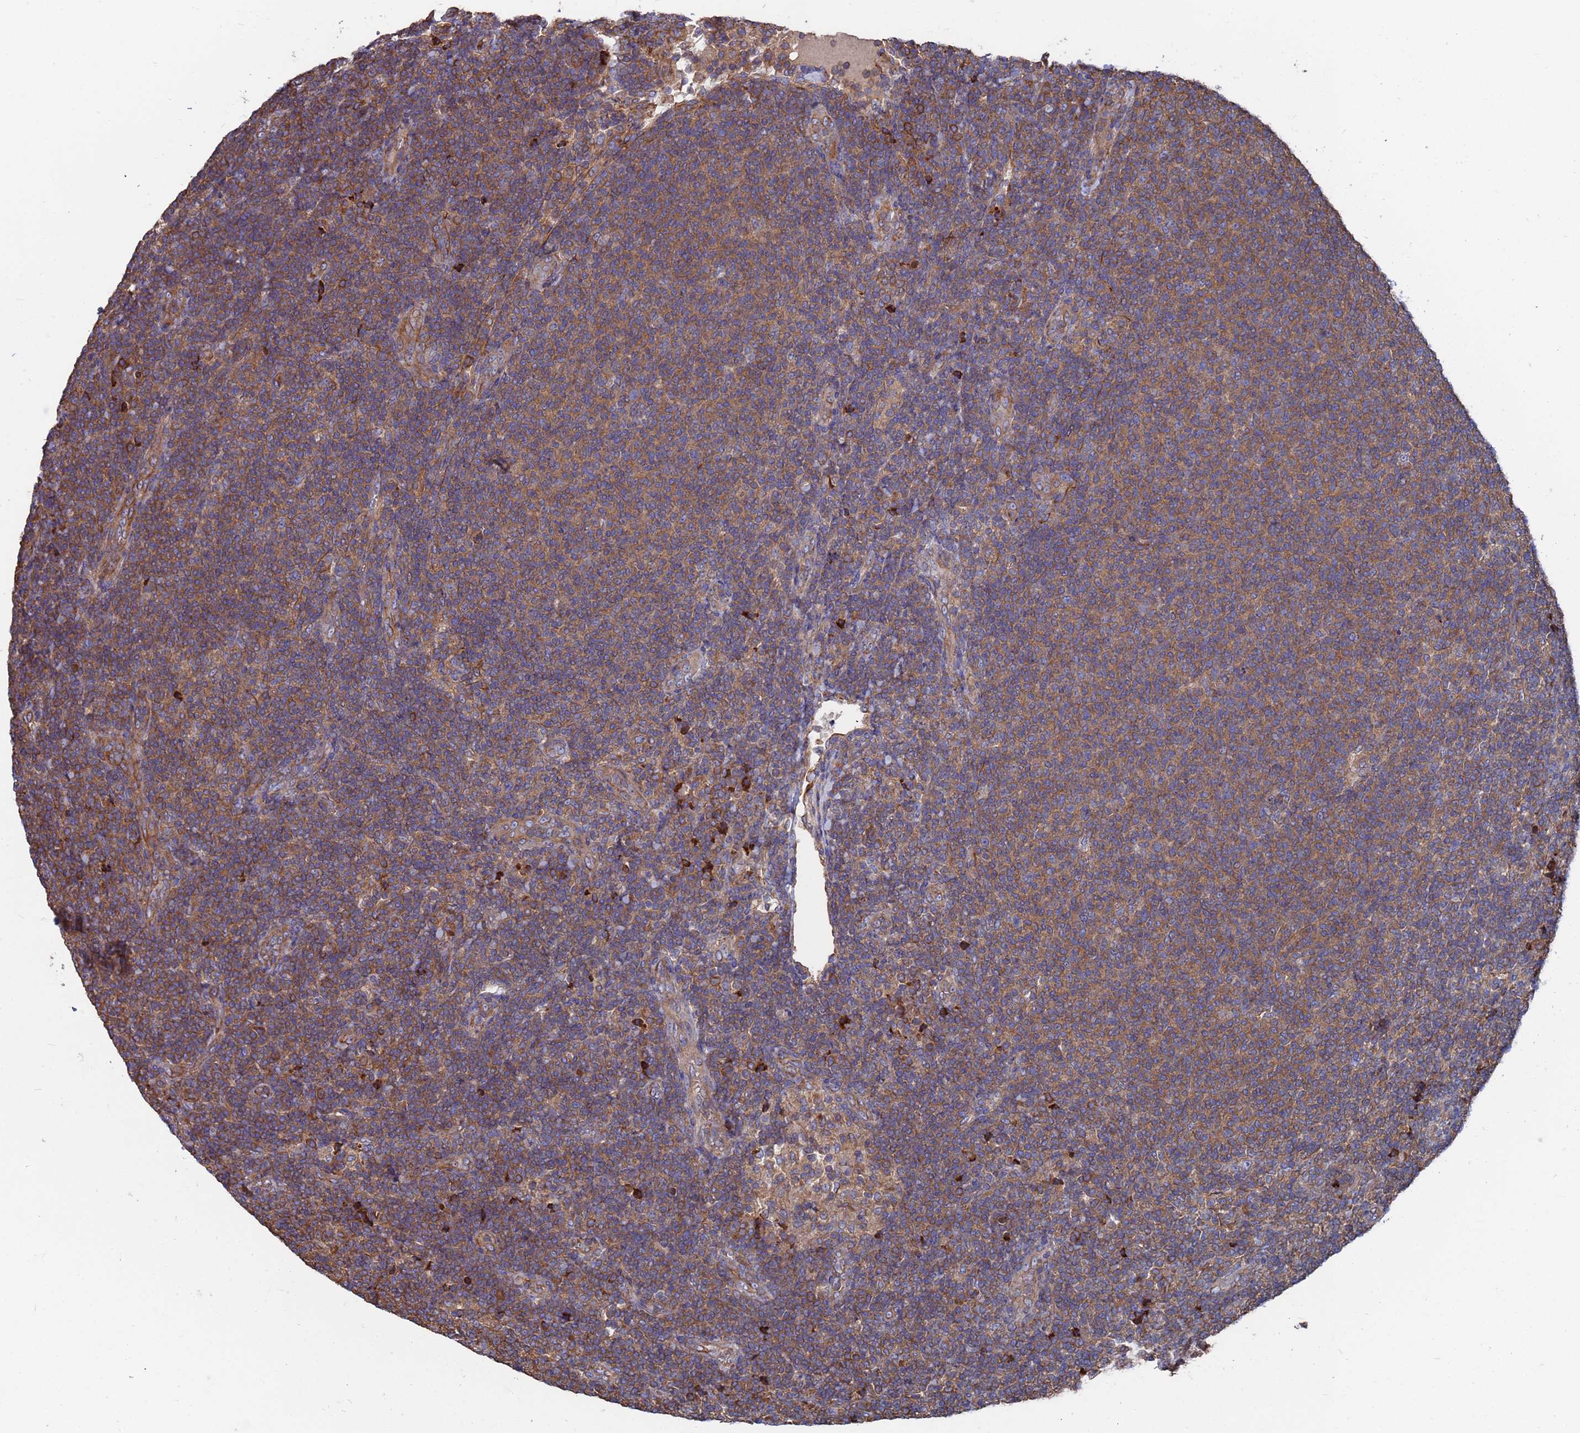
{"staining": {"intensity": "moderate", "quantity": ">75%", "location": "cytoplasmic/membranous"}, "tissue": "lymphoma", "cell_type": "Tumor cells", "image_type": "cancer", "snomed": [{"axis": "morphology", "description": "Malignant lymphoma, non-Hodgkin's type, Low grade"}, {"axis": "topography", "description": "Lymph node"}], "caption": "Immunohistochemistry (DAB (3,3'-diaminobenzidine)) staining of lymphoma exhibits moderate cytoplasmic/membranous protein staining in approximately >75% of tumor cells.", "gene": "PYCR1", "patient": {"sex": "male", "age": 66}}